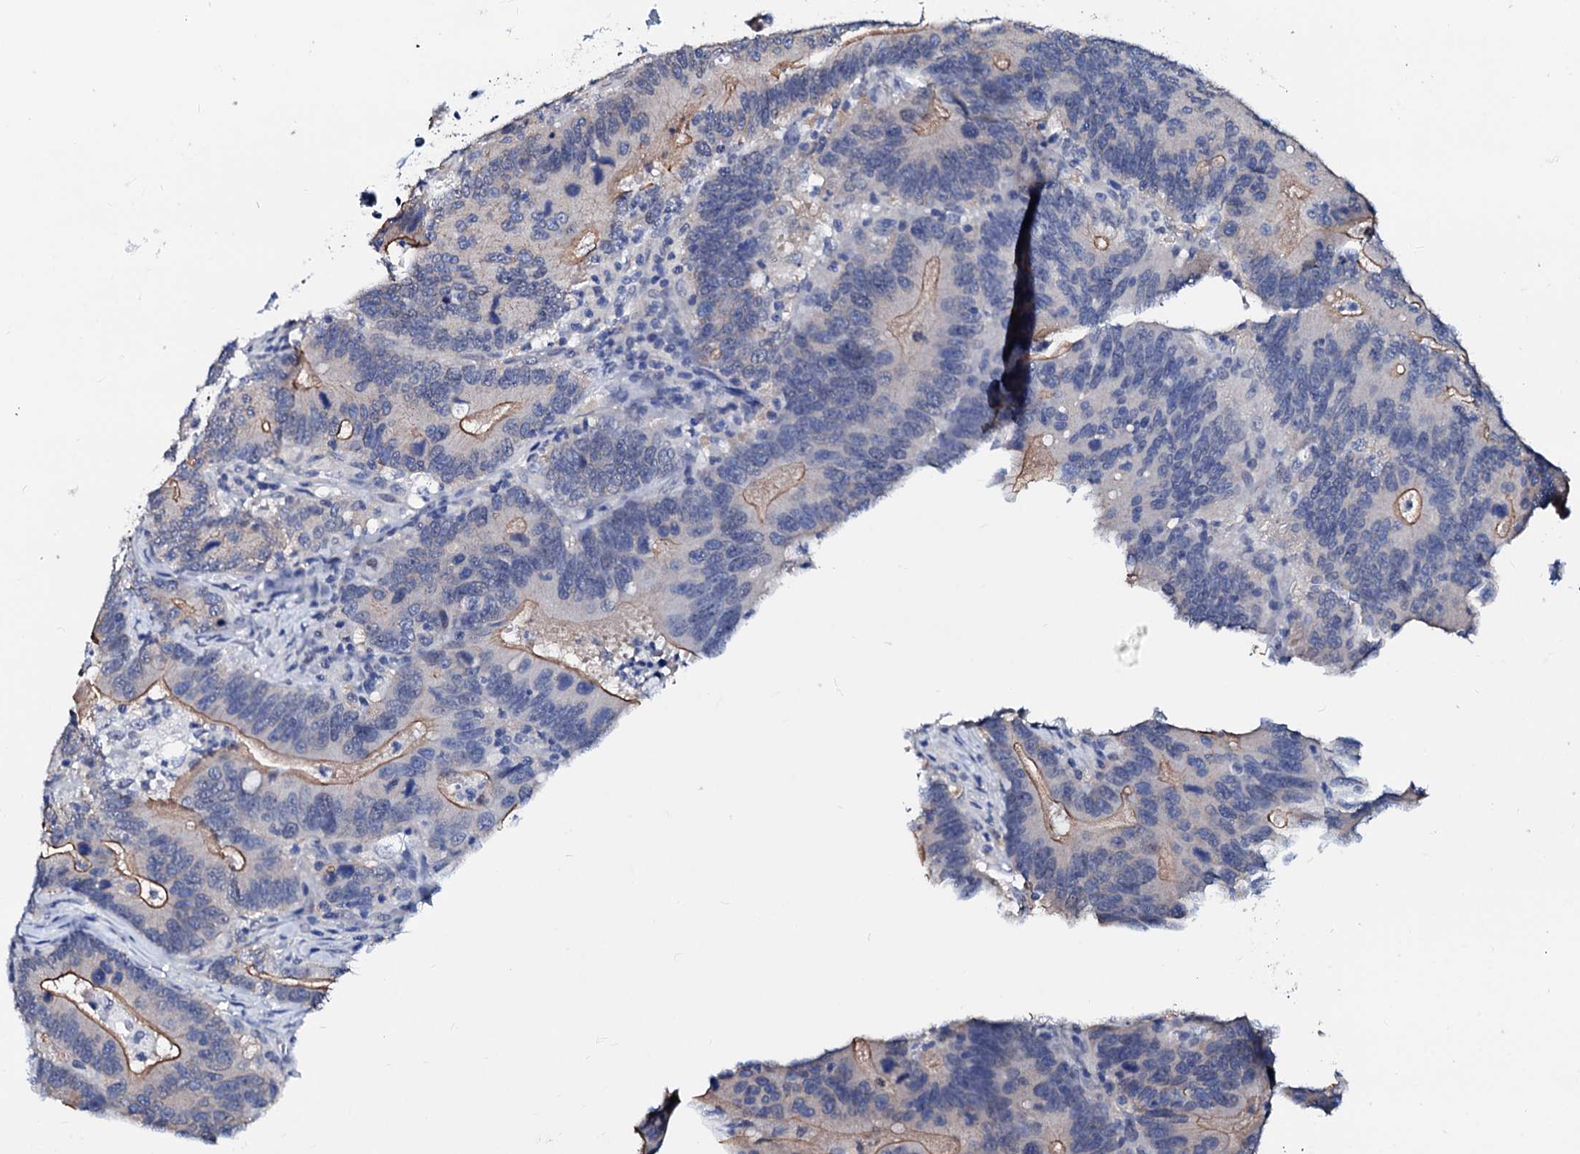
{"staining": {"intensity": "moderate", "quantity": "25%-75%", "location": "cytoplasmic/membranous"}, "tissue": "colorectal cancer", "cell_type": "Tumor cells", "image_type": "cancer", "snomed": [{"axis": "morphology", "description": "Adenocarcinoma, NOS"}, {"axis": "topography", "description": "Colon"}], "caption": "This photomicrograph shows immunohistochemistry staining of human colorectal adenocarcinoma, with medium moderate cytoplasmic/membranous positivity in about 25%-75% of tumor cells.", "gene": "CSN2", "patient": {"sex": "female", "age": 66}}